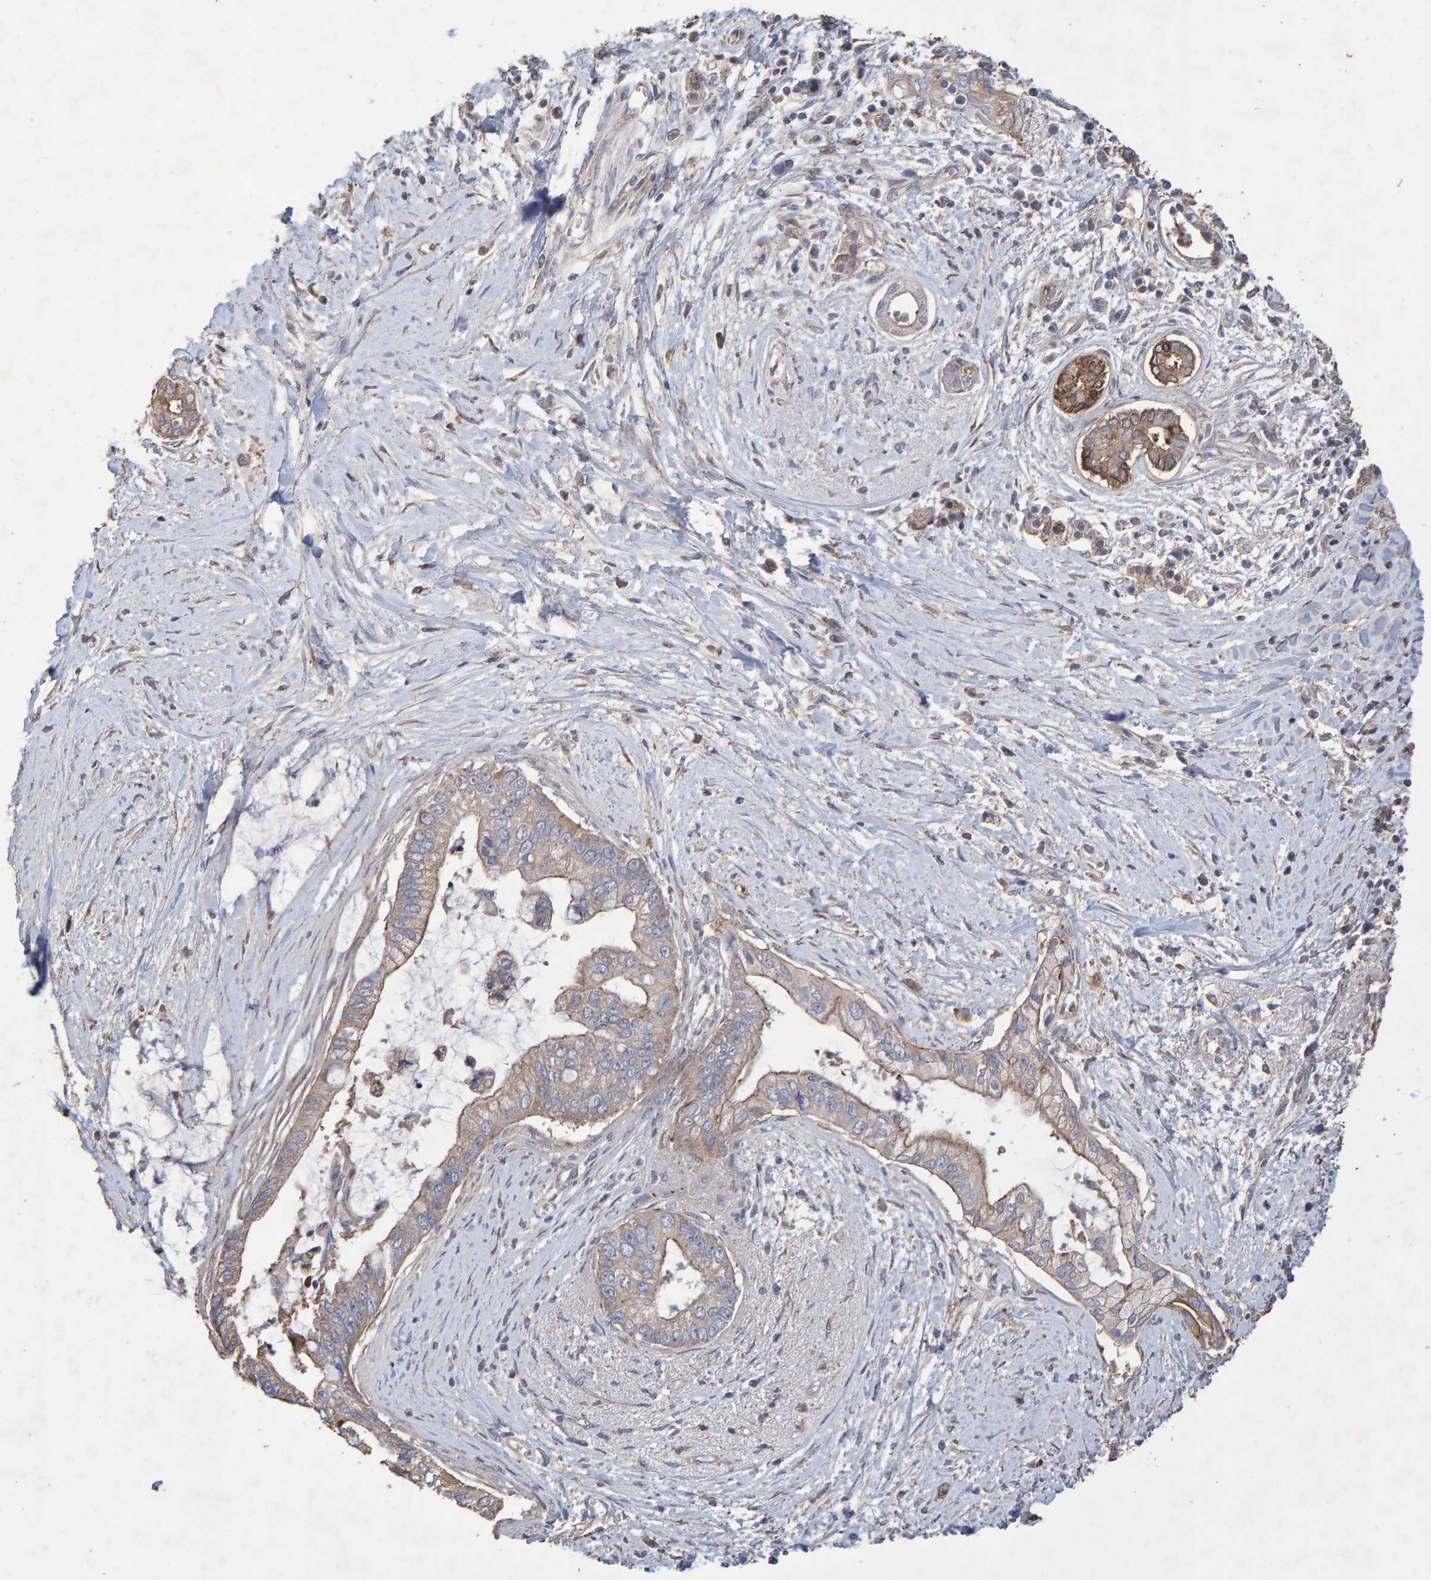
{"staining": {"intensity": "moderate", "quantity": "25%-75%", "location": "cytoplasmic/membranous"}, "tissue": "pancreatic cancer", "cell_type": "Tumor cells", "image_type": "cancer", "snomed": [{"axis": "morphology", "description": "Adenocarcinoma, NOS"}, {"axis": "topography", "description": "Pancreas"}], "caption": "Immunohistochemical staining of human adenocarcinoma (pancreatic) exhibits moderate cytoplasmic/membranous protein expression in about 25%-75% of tumor cells.", "gene": "OSBP2", "patient": {"sex": "male", "age": 59}}